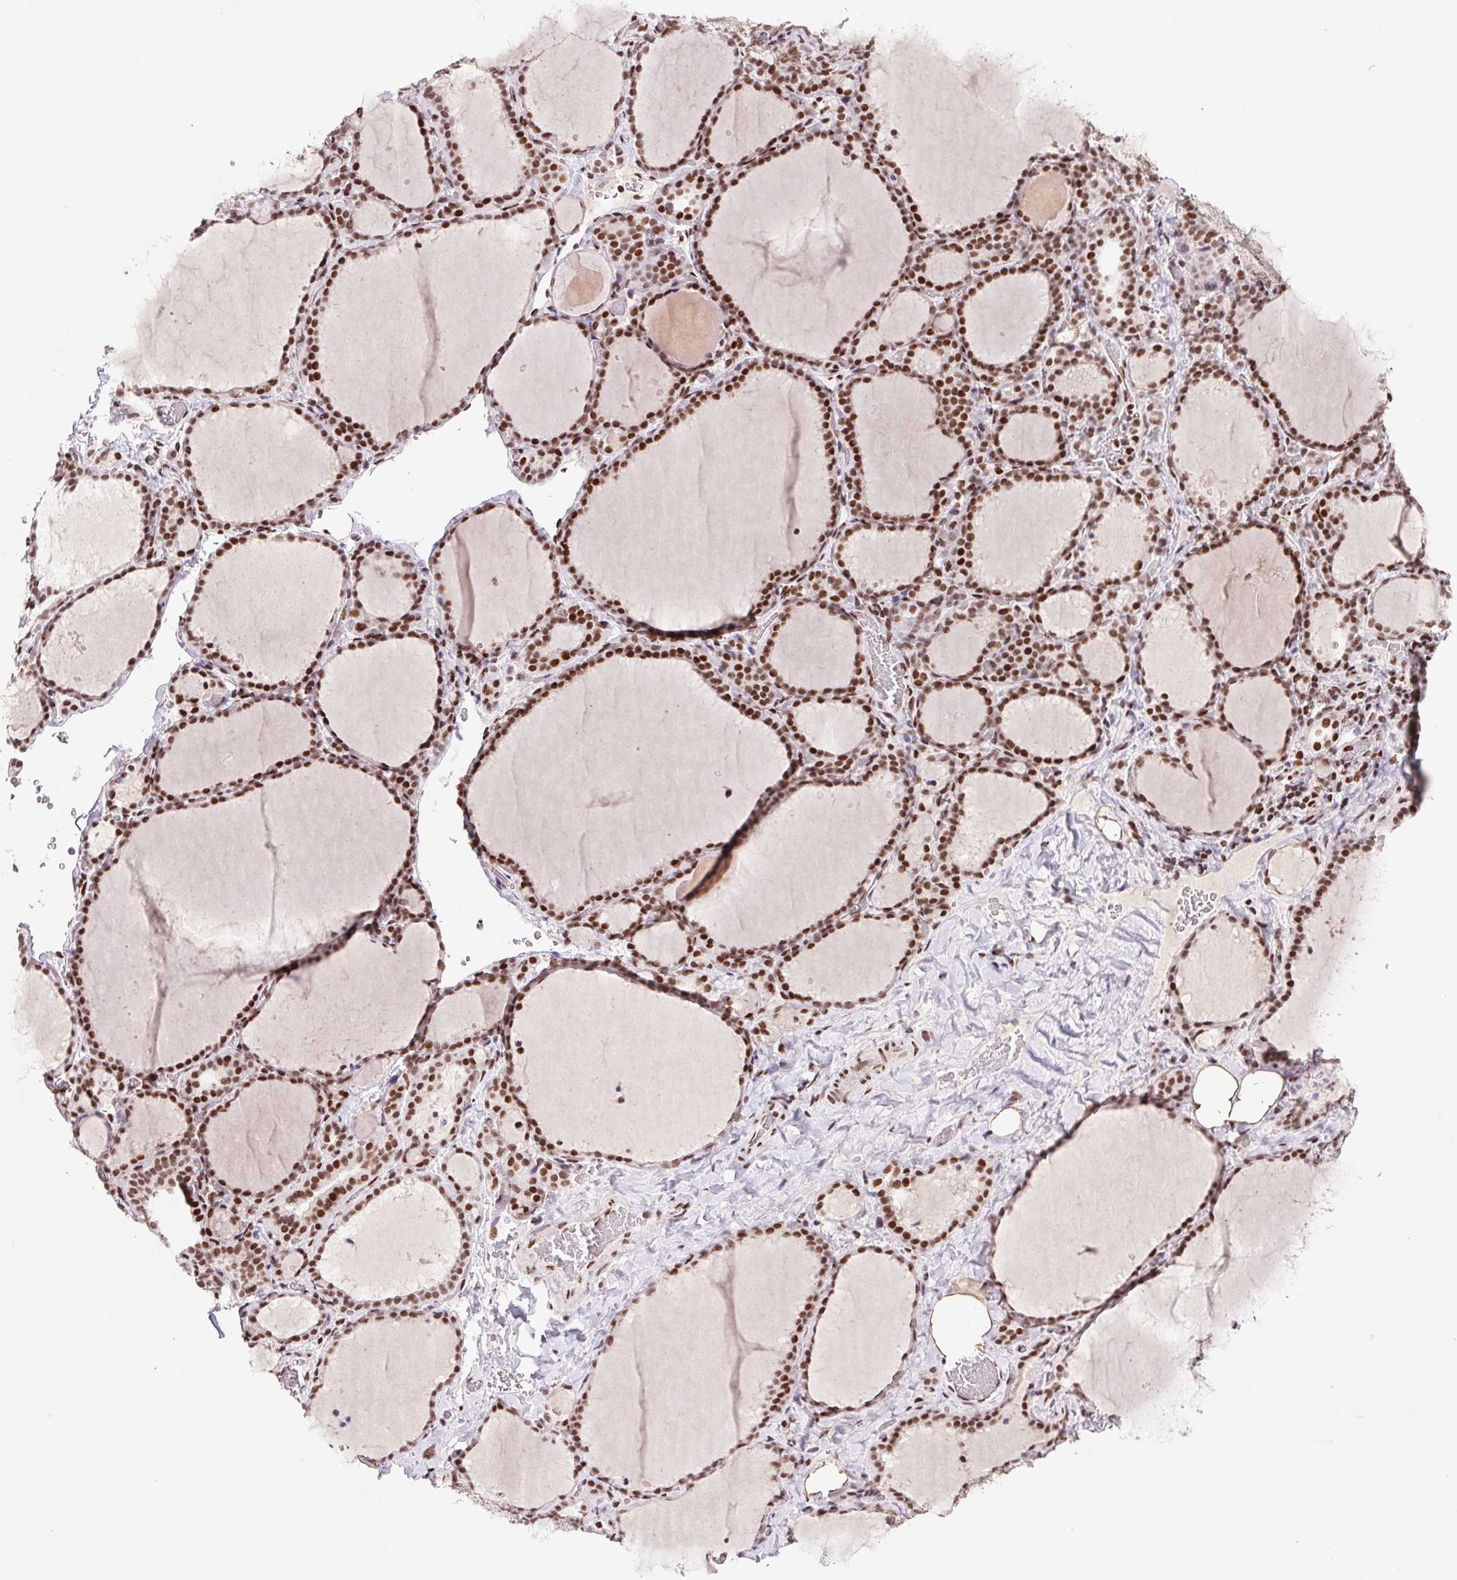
{"staining": {"intensity": "strong", "quantity": ">75%", "location": "nuclear"}, "tissue": "thyroid gland", "cell_type": "Glandular cells", "image_type": "normal", "snomed": [{"axis": "morphology", "description": "Normal tissue, NOS"}, {"axis": "topography", "description": "Thyroid gland"}], "caption": "The histopathology image shows immunohistochemical staining of unremarkable thyroid gland. There is strong nuclear positivity is identified in about >75% of glandular cells. (DAB = brown stain, brightfield microscopy at high magnification).", "gene": "LDLRAD4", "patient": {"sex": "female", "age": 22}}